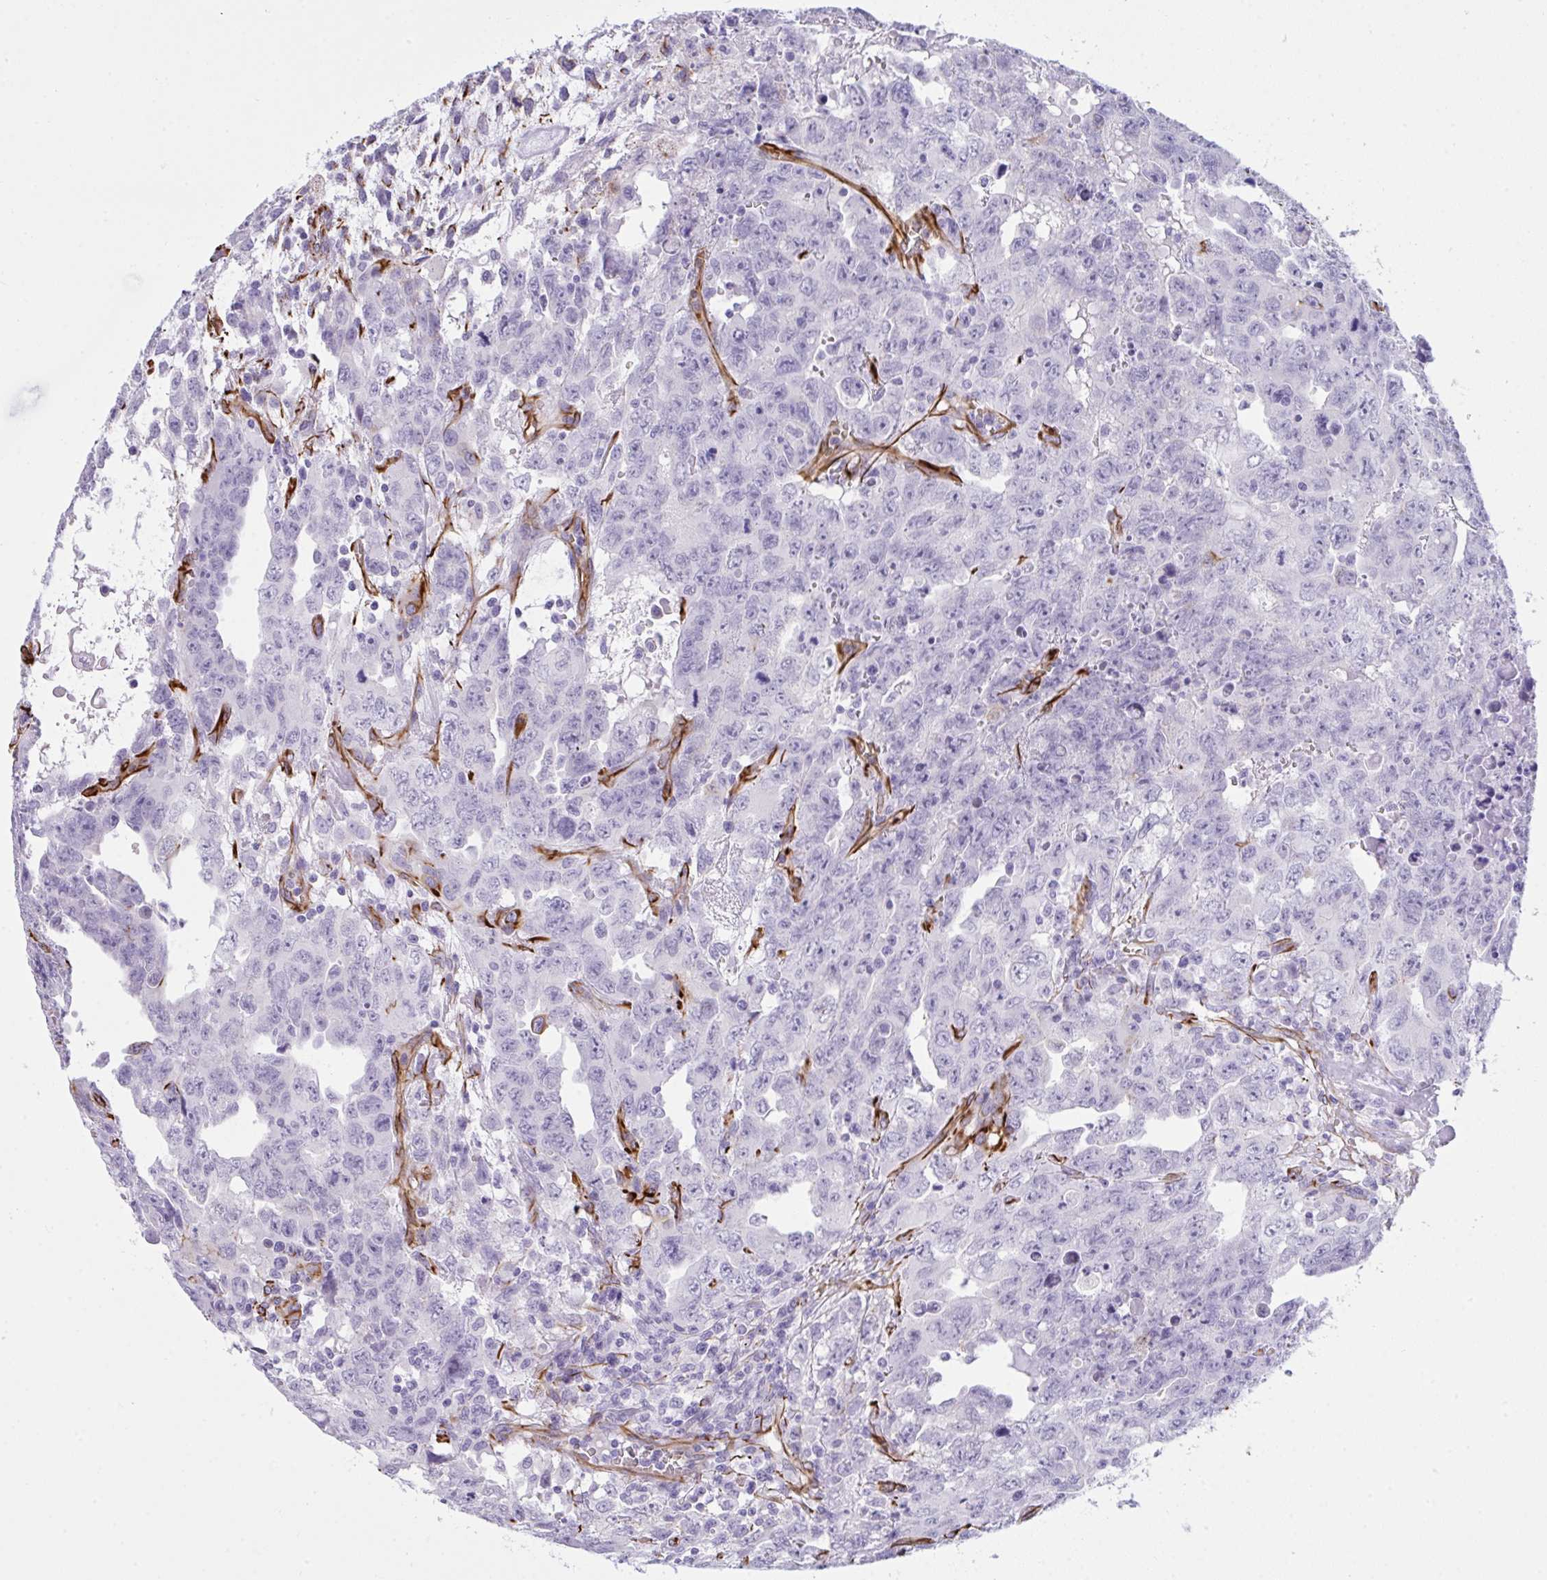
{"staining": {"intensity": "negative", "quantity": "none", "location": "none"}, "tissue": "testis cancer", "cell_type": "Tumor cells", "image_type": "cancer", "snomed": [{"axis": "morphology", "description": "Carcinoma, Embryonal, NOS"}, {"axis": "topography", "description": "Testis"}], "caption": "This is an immunohistochemistry (IHC) micrograph of testis cancer (embryonal carcinoma). There is no expression in tumor cells.", "gene": "SLC35B1", "patient": {"sex": "male", "age": 24}}